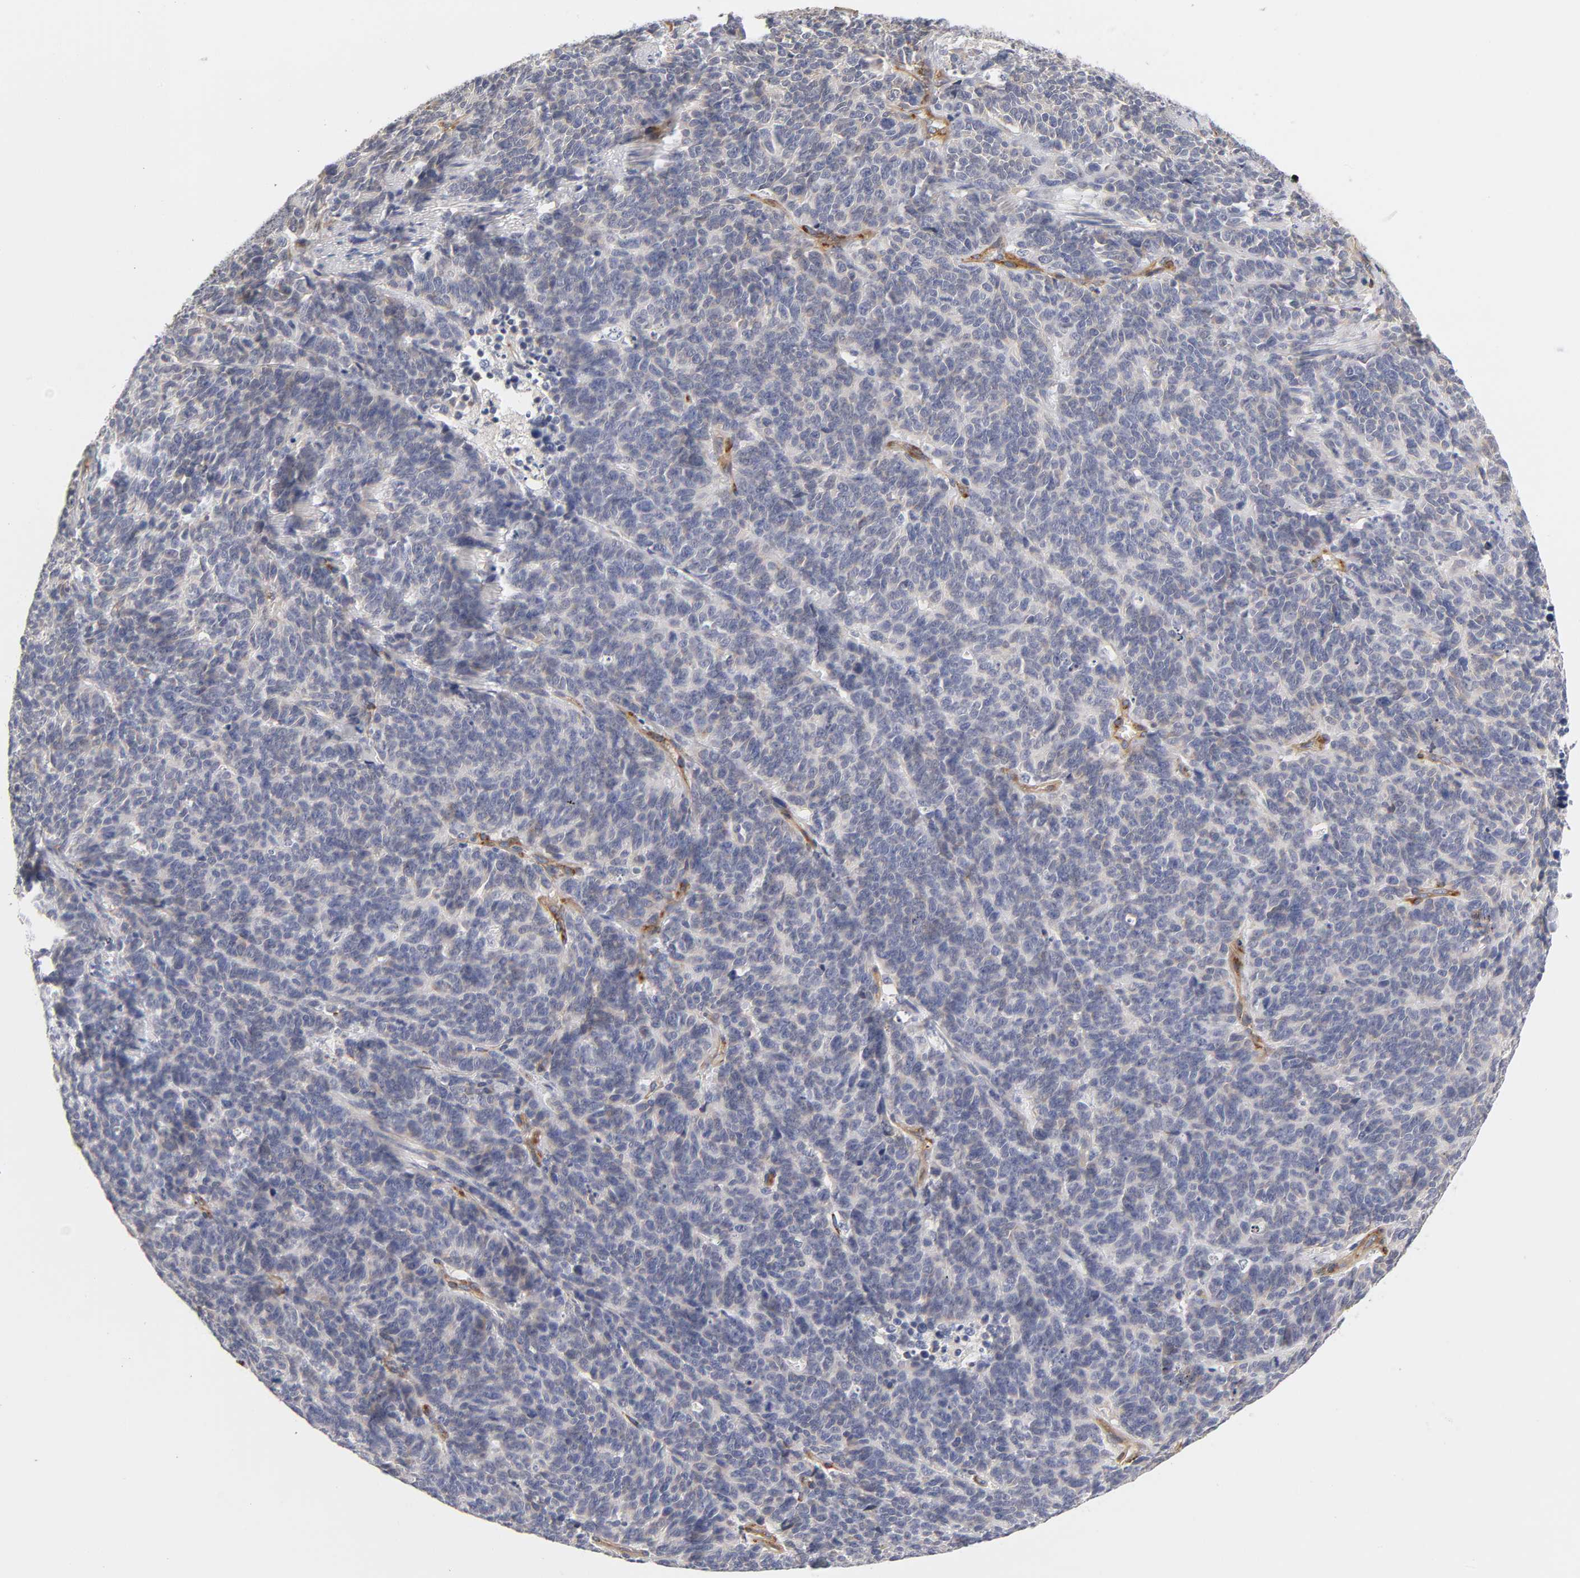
{"staining": {"intensity": "negative", "quantity": "none", "location": "none"}, "tissue": "lung cancer", "cell_type": "Tumor cells", "image_type": "cancer", "snomed": [{"axis": "morphology", "description": "Neoplasm, malignant, NOS"}, {"axis": "topography", "description": "Lung"}], "caption": "Immunohistochemistry (IHC) histopathology image of neoplastic tissue: human lung cancer (neoplasm (malignant)) stained with DAB (3,3'-diaminobenzidine) exhibits no significant protein positivity in tumor cells.", "gene": "LAMB1", "patient": {"sex": "female", "age": 58}}